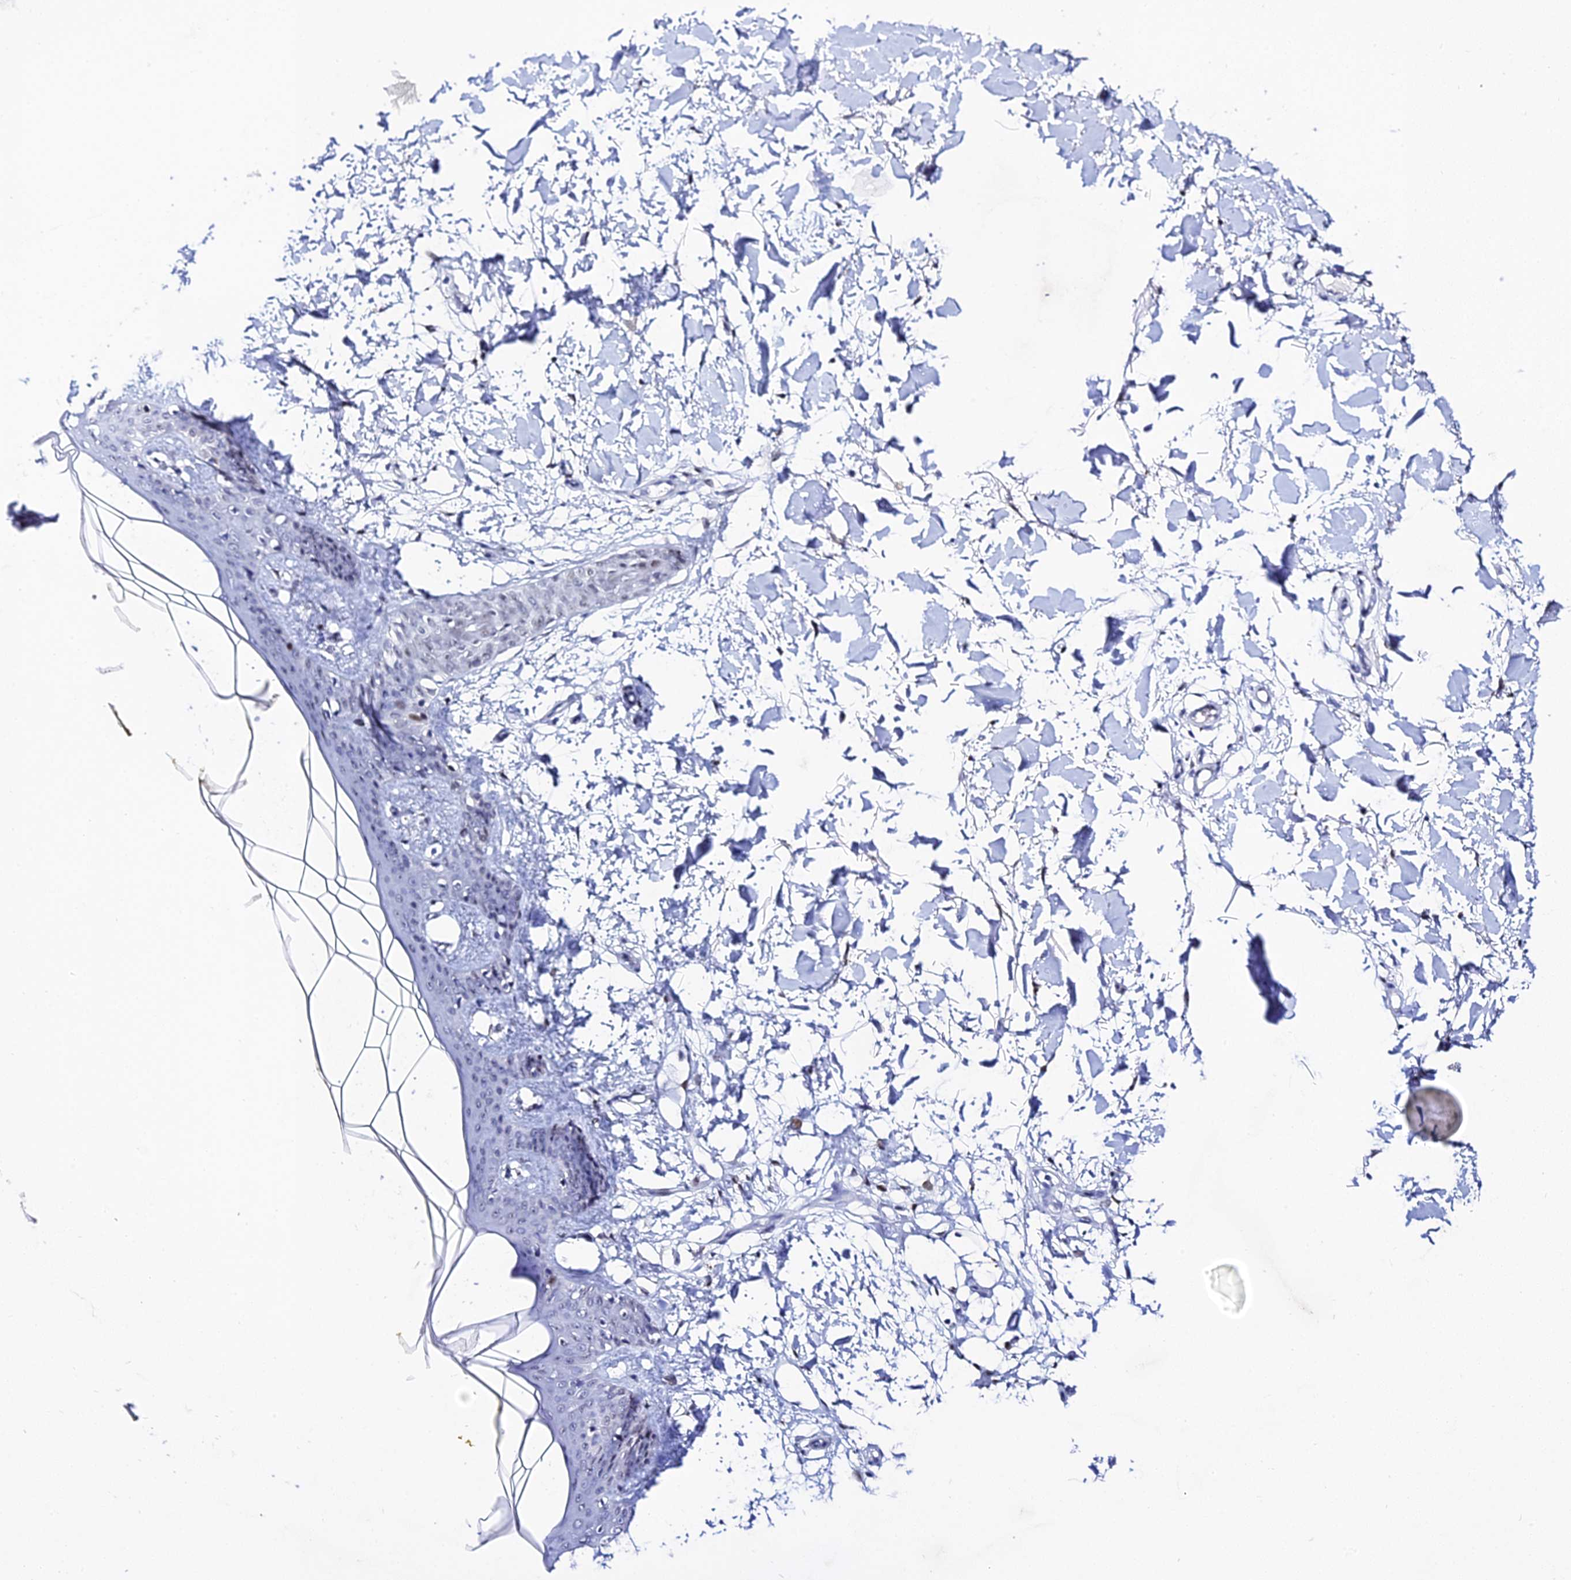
{"staining": {"intensity": "negative", "quantity": "none", "location": "none"}, "tissue": "skin", "cell_type": "Fibroblasts", "image_type": "normal", "snomed": [{"axis": "morphology", "description": "Normal tissue, NOS"}, {"axis": "topography", "description": "Skin"}], "caption": "The photomicrograph demonstrates no staining of fibroblasts in benign skin.", "gene": "POFUT2", "patient": {"sex": "female", "age": 34}}